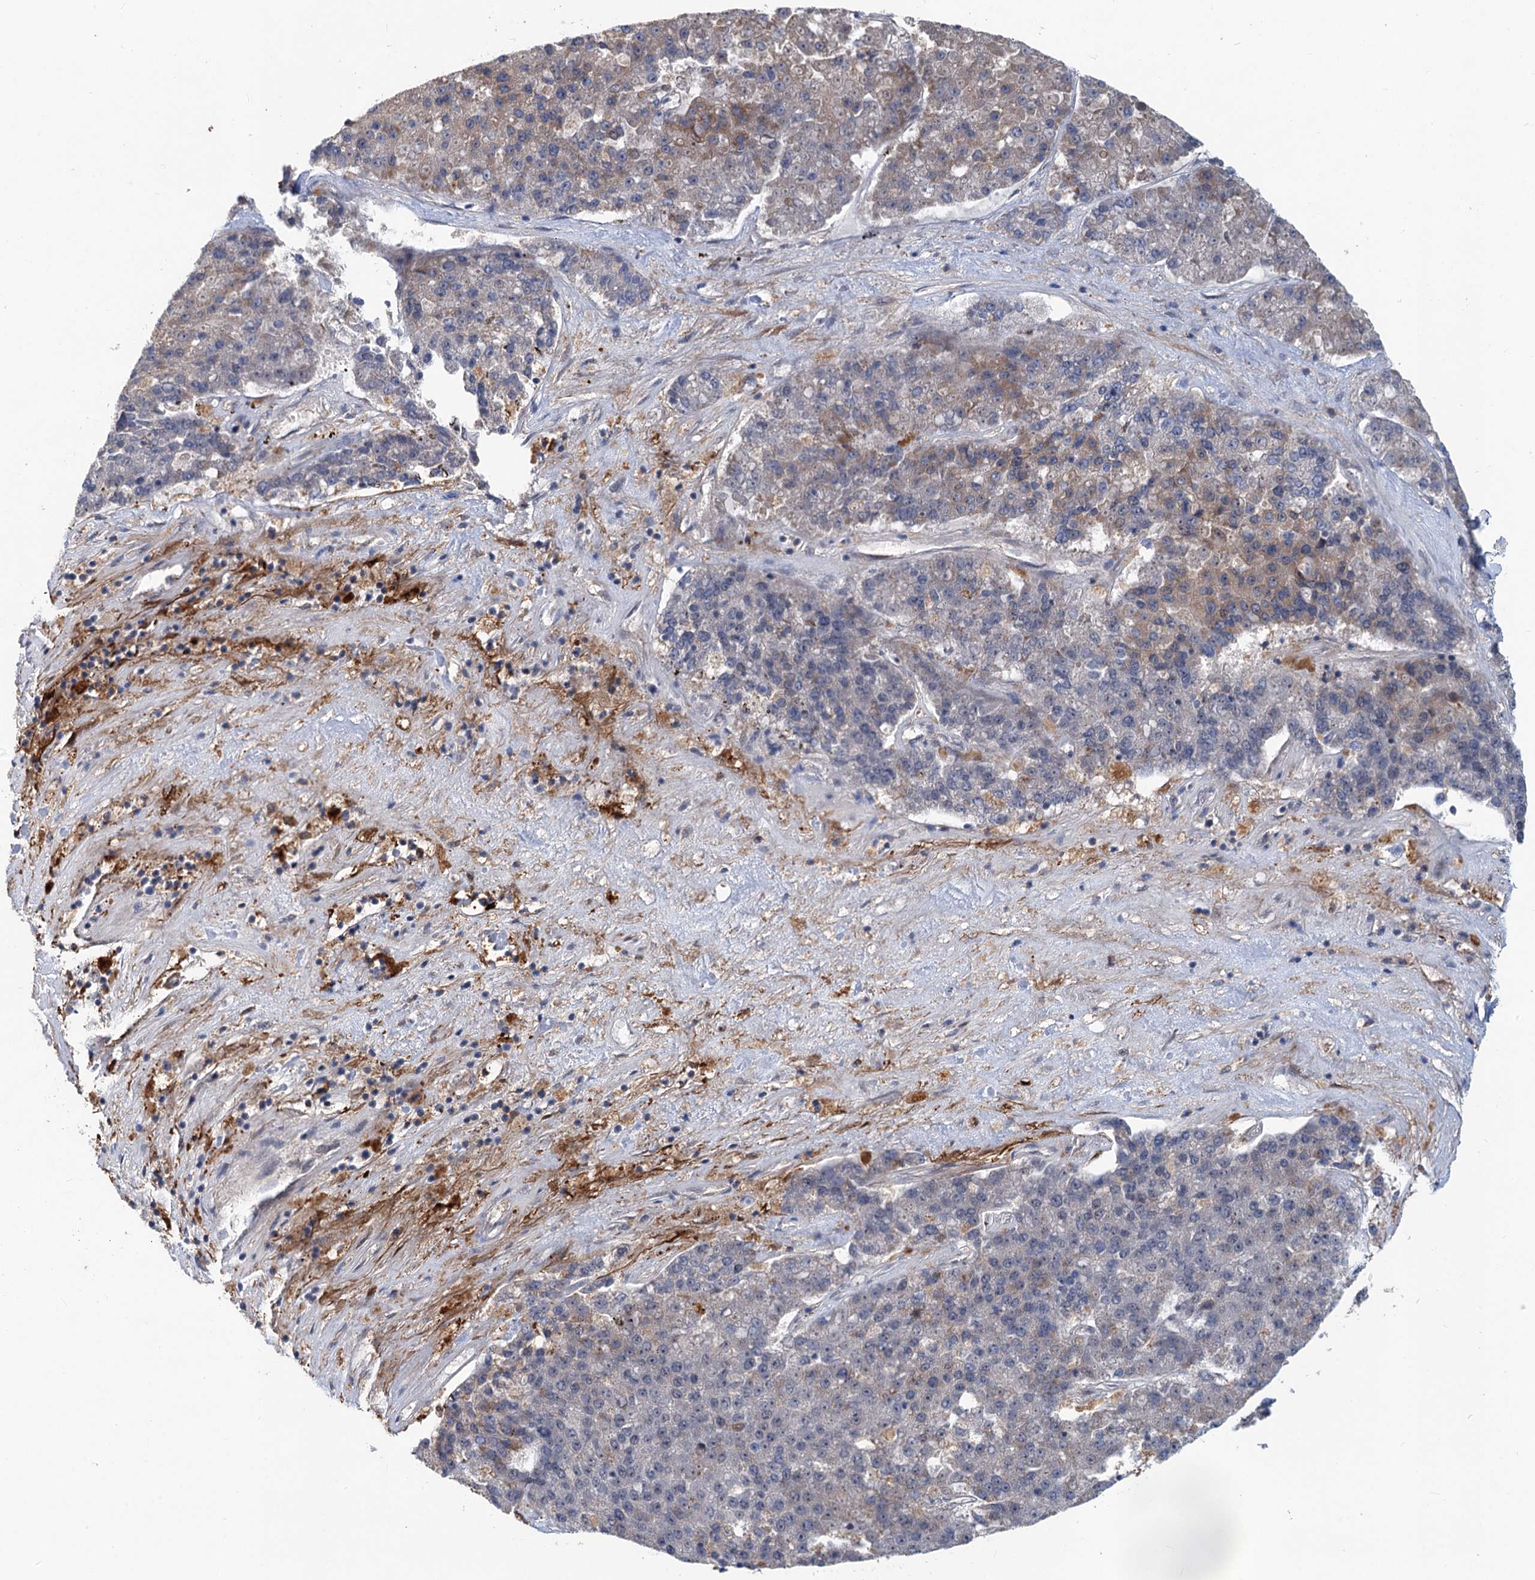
{"staining": {"intensity": "moderate", "quantity": "<25%", "location": "cytoplasmic/membranous"}, "tissue": "pancreatic cancer", "cell_type": "Tumor cells", "image_type": "cancer", "snomed": [{"axis": "morphology", "description": "Adenocarcinoma, NOS"}, {"axis": "topography", "description": "Pancreas"}], "caption": "Human adenocarcinoma (pancreatic) stained with a protein marker demonstrates moderate staining in tumor cells.", "gene": "PHF8", "patient": {"sex": "male", "age": 50}}